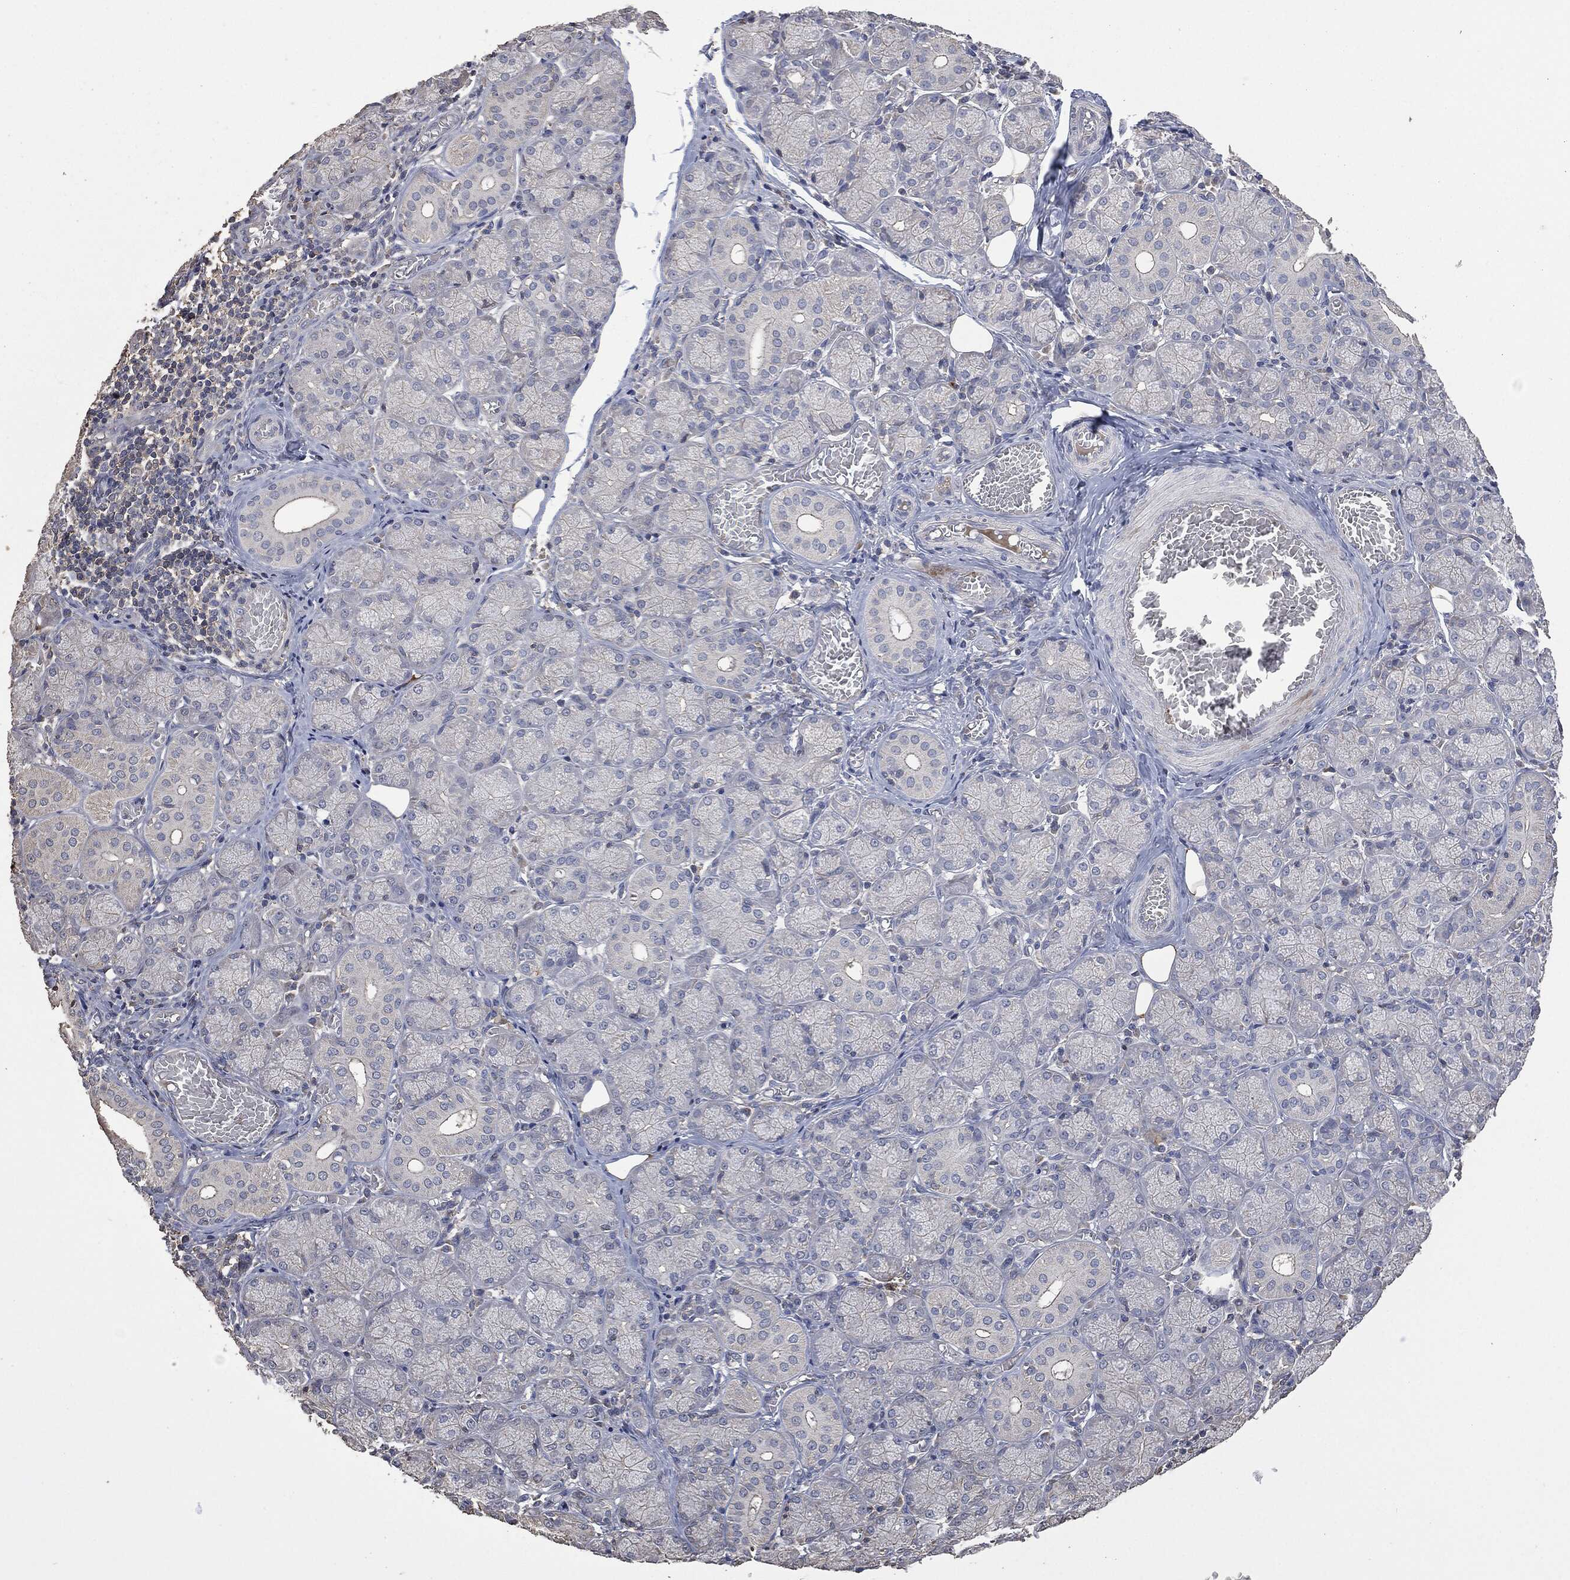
{"staining": {"intensity": "negative", "quantity": "none", "location": "none"}, "tissue": "salivary gland", "cell_type": "Glandular cells", "image_type": "normal", "snomed": [{"axis": "morphology", "description": "Normal tissue, NOS"}, {"axis": "topography", "description": "Salivary gland"}, {"axis": "topography", "description": "Peripheral nerve tissue"}], "caption": "Glandular cells show no significant staining in normal salivary gland. The staining was performed using DAB to visualize the protein expression in brown, while the nuclei were stained in blue with hematoxylin (Magnification: 20x).", "gene": "MSLN", "patient": {"sex": "female", "age": 24}}